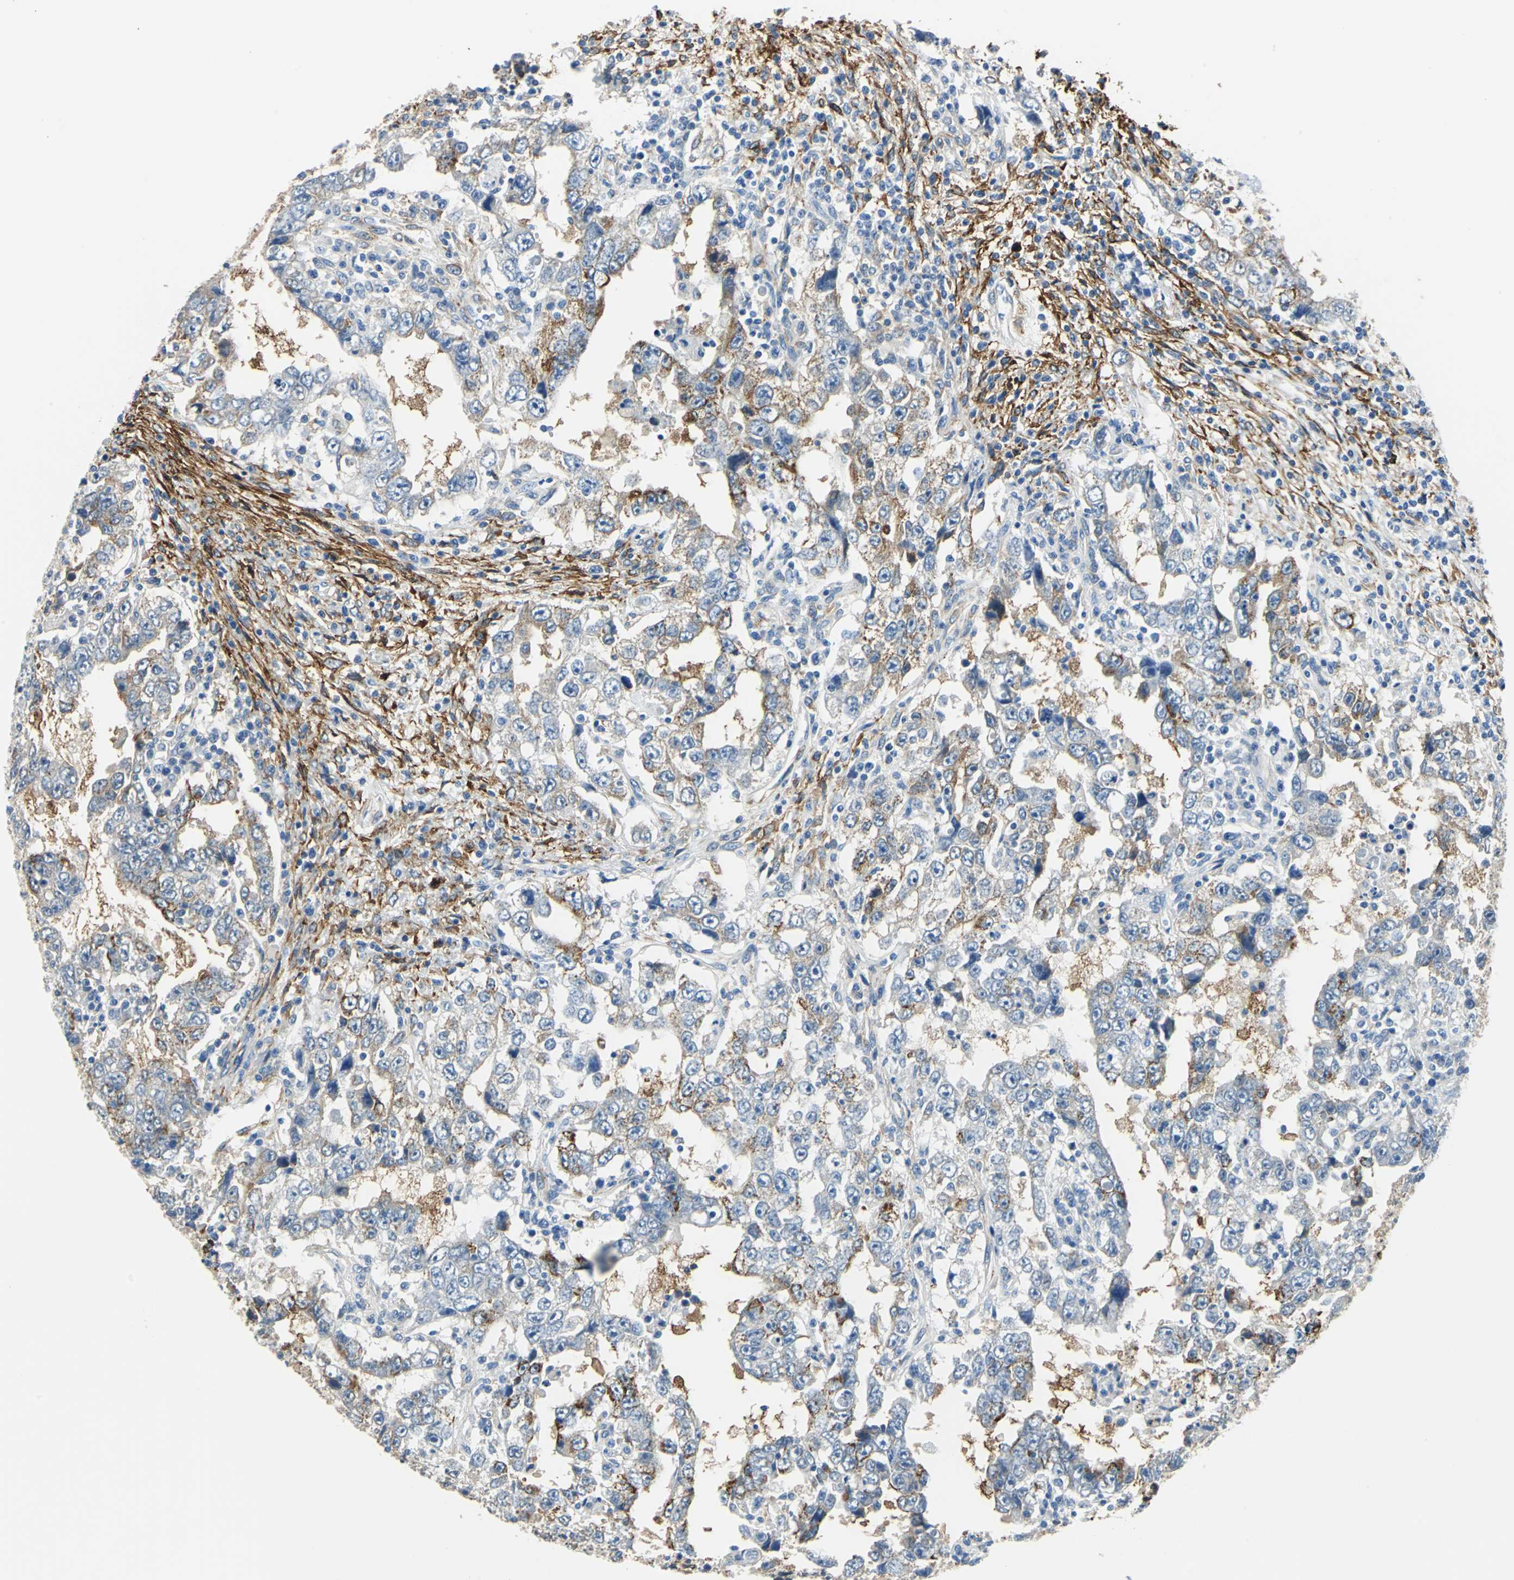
{"staining": {"intensity": "moderate", "quantity": "25%-75%", "location": "cytoplasmic/membranous"}, "tissue": "testis cancer", "cell_type": "Tumor cells", "image_type": "cancer", "snomed": [{"axis": "morphology", "description": "Carcinoma, Embryonal, NOS"}, {"axis": "topography", "description": "Testis"}], "caption": "Moderate cytoplasmic/membranous expression for a protein is identified in about 25%-75% of tumor cells of testis cancer using immunohistochemistry.", "gene": "AKAP12", "patient": {"sex": "male", "age": 26}}